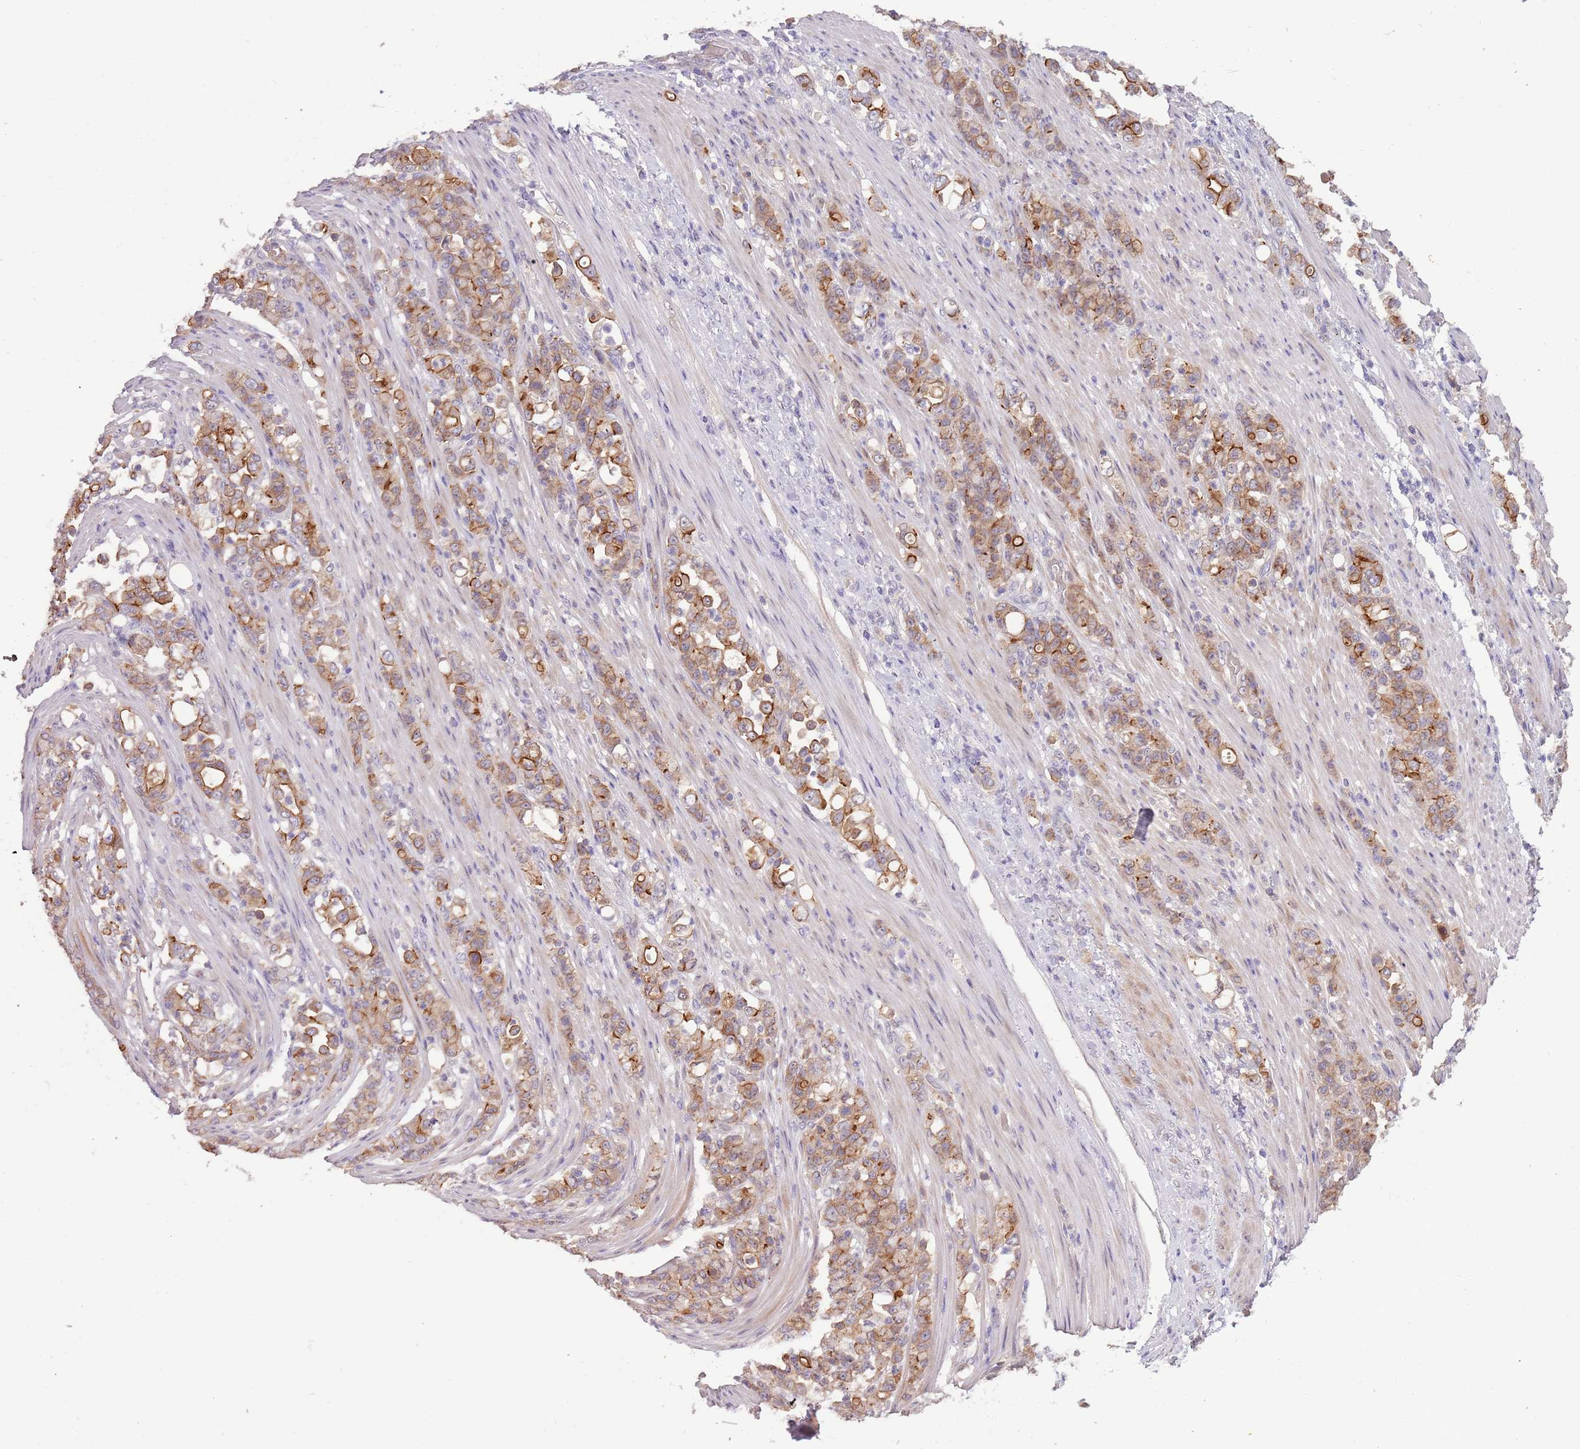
{"staining": {"intensity": "moderate", "quantity": ">75%", "location": "cytoplasmic/membranous"}, "tissue": "stomach cancer", "cell_type": "Tumor cells", "image_type": "cancer", "snomed": [{"axis": "morphology", "description": "Normal tissue, NOS"}, {"axis": "morphology", "description": "Adenocarcinoma, NOS"}, {"axis": "topography", "description": "Stomach"}], "caption": "Immunohistochemistry (IHC) of adenocarcinoma (stomach) reveals medium levels of moderate cytoplasmic/membranous positivity in about >75% of tumor cells.", "gene": "SHROOM3", "patient": {"sex": "female", "age": 79}}